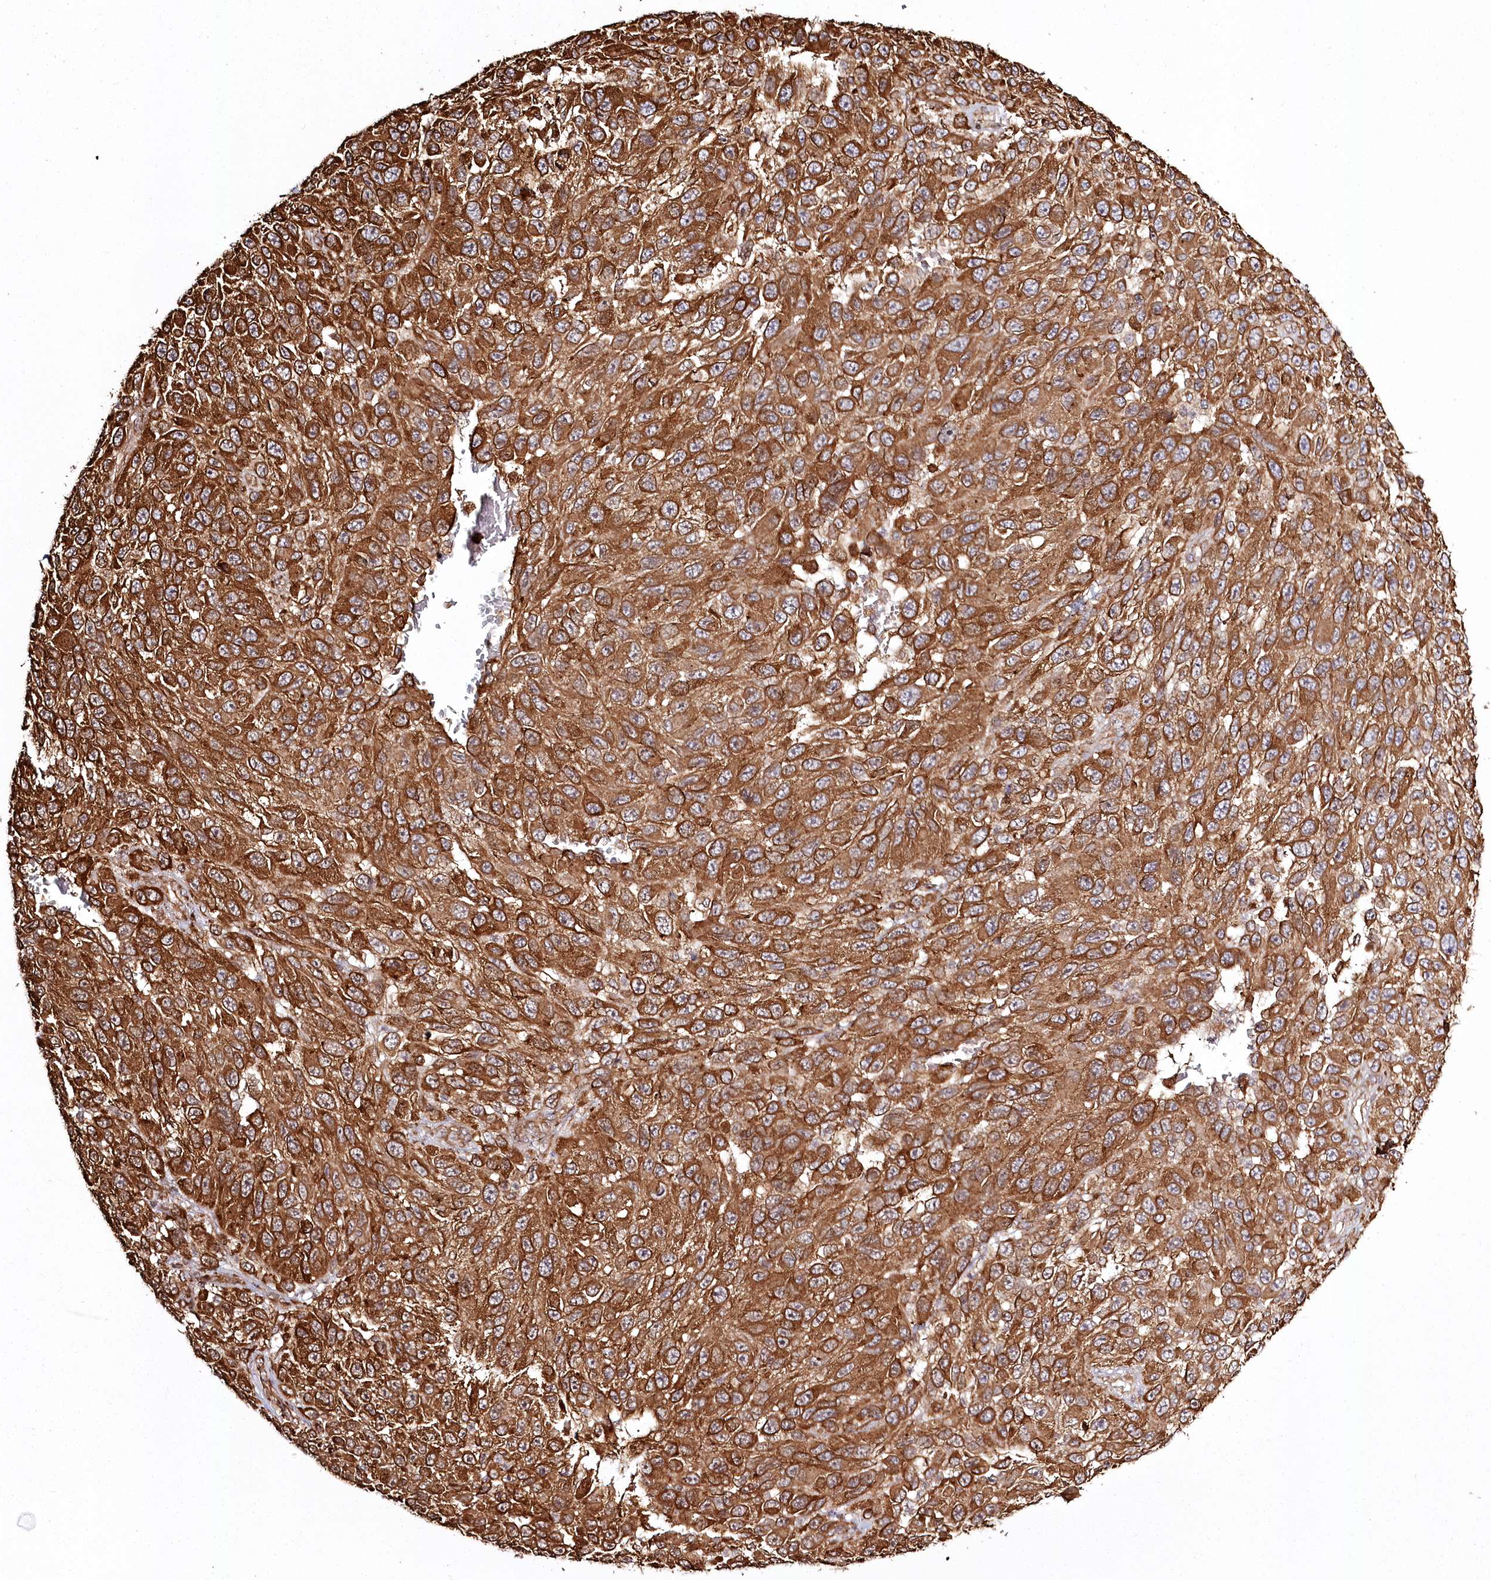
{"staining": {"intensity": "strong", "quantity": ">75%", "location": "cytoplasmic/membranous"}, "tissue": "melanoma", "cell_type": "Tumor cells", "image_type": "cancer", "snomed": [{"axis": "morphology", "description": "Malignant melanoma, NOS"}, {"axis": "topography", "description": "Skin"}], "caption": "IHC staining of malignant melanoma, which demonstrates high levels of strong cytoplasmic/membranous staining in about >75% of tumor cells indicating strong cytoplasmic/membranous protein expression. The staining was performed using DAB (brown) for protein detection and nuclei were counterstained in hematoxylin (blue).", "gene": "FAM13A", "patient": {"sex": "female", "age": 96}}